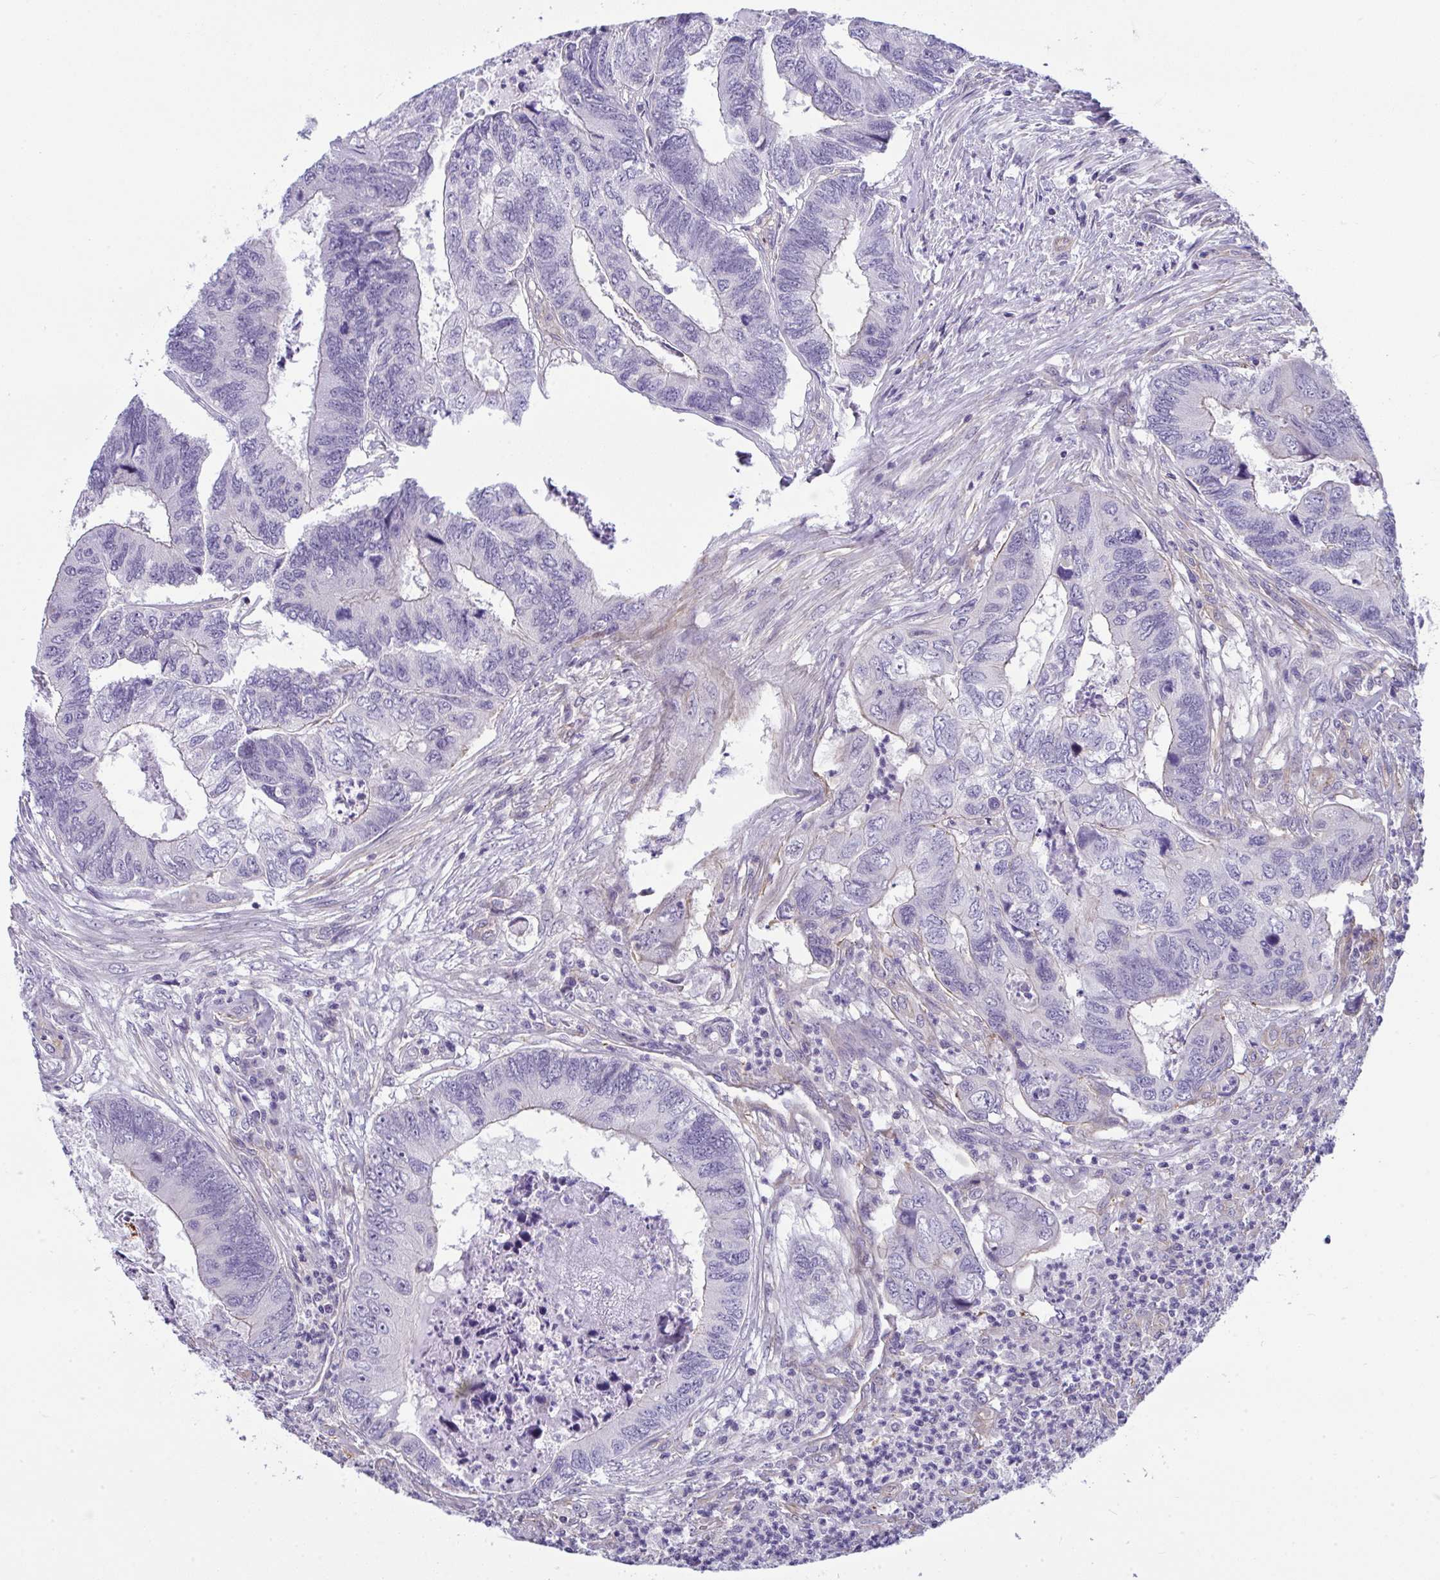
{"staining": {"intensity": "negative", "quantity": "none", "location": "none"}, "tissue": "colorectal cancer", "cell_type": "Tumor cells", "image_type": "cancer", "snomed": [{"axis": "morphology", "description": "Adenocarcinoma, NOS"}, {"axis": "topography", "description": "Colon"}], "caption": "High power microscopy histopathology image of an immunohistochemistry (IHC) micrograph of colorectal cancer, revealing no significant staining in tumor cells.", "gene": "MYL12A", "patient": {"sex": "female", "age": 67}}